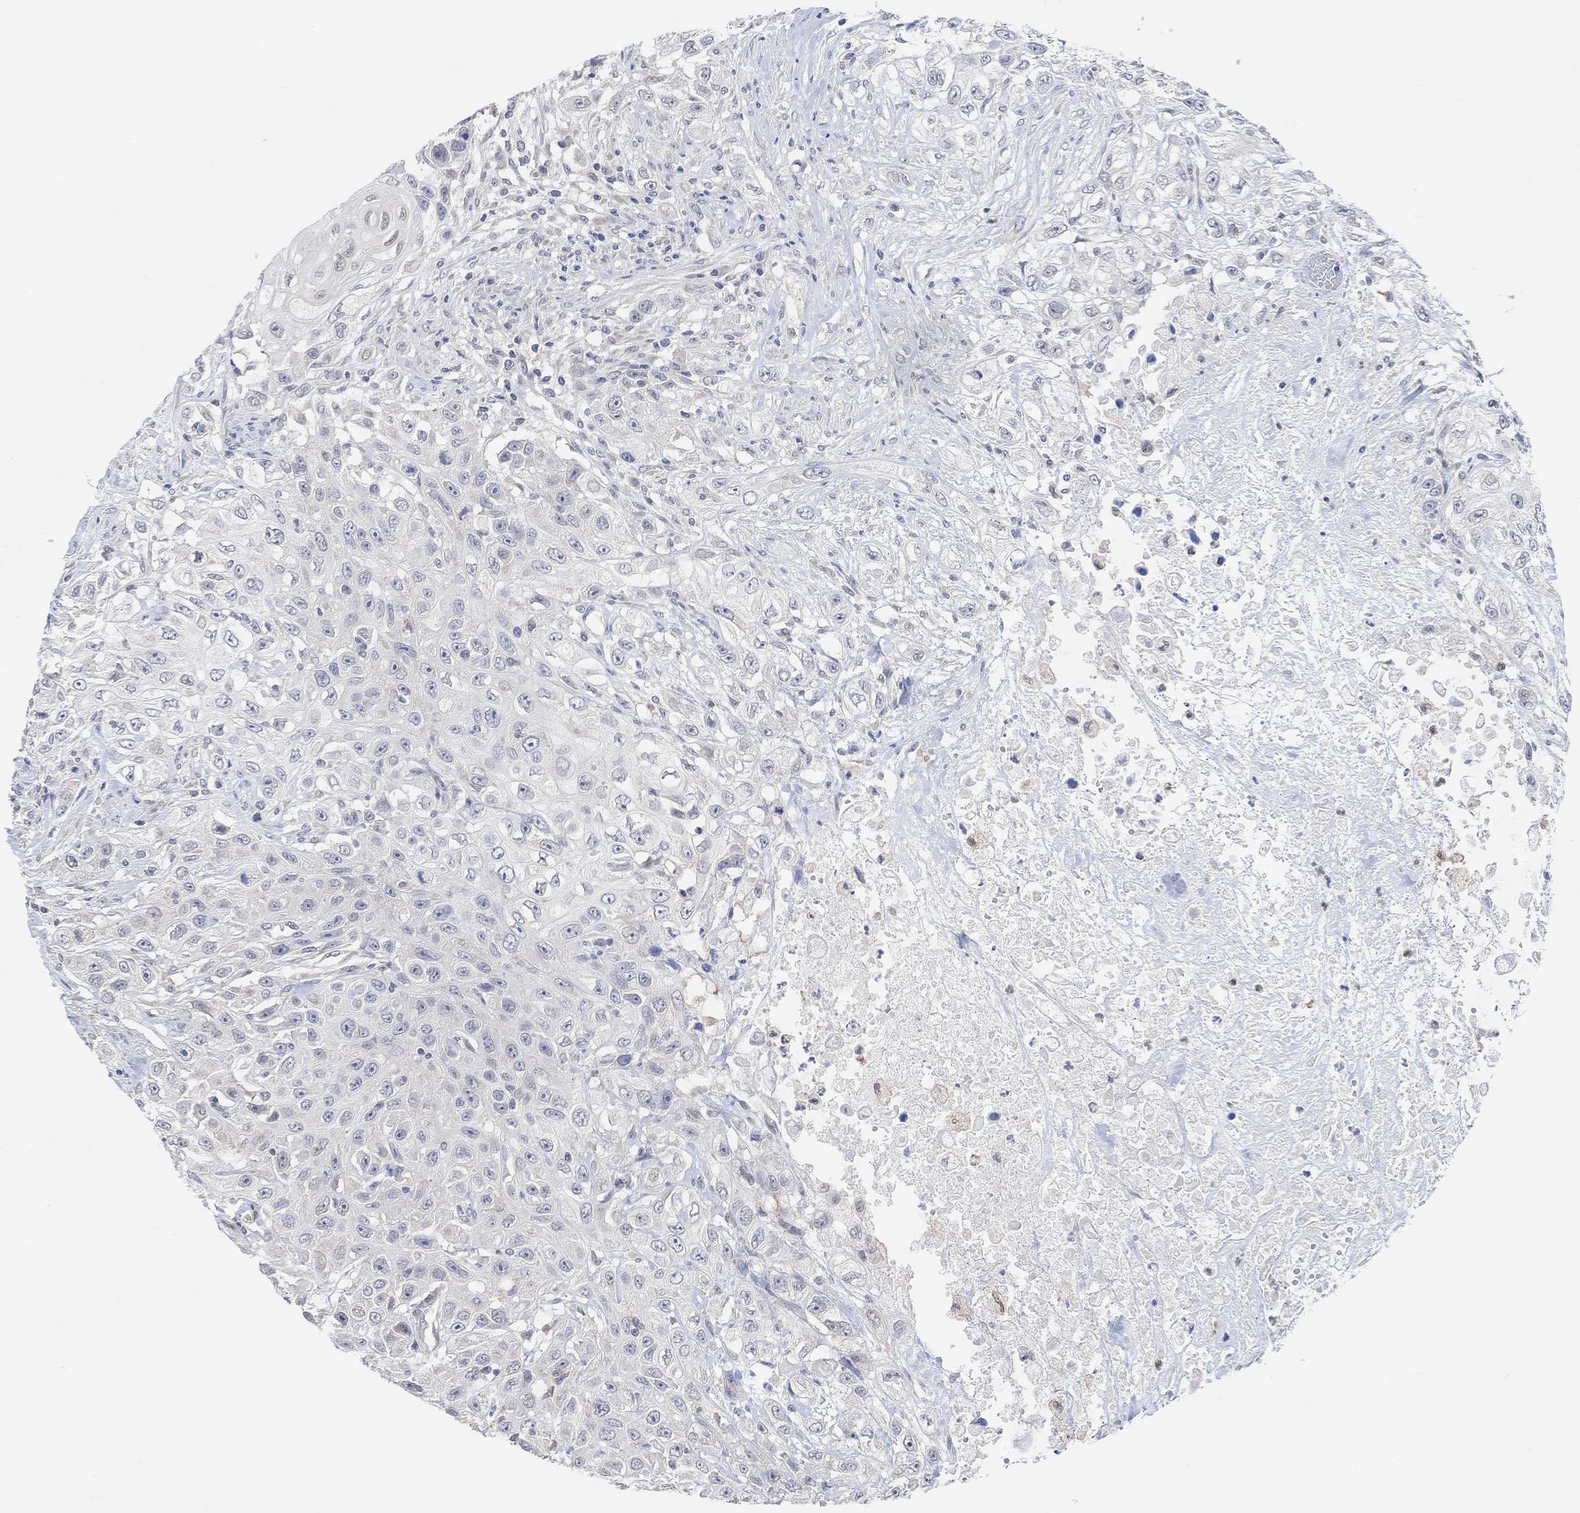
{"staining": {"intensity": "negative", "quantity": "none", "location": "none"}, "tissue": "urothelial cancer", "cell_type": "Tumor cells", "image_type": "cancer", "snomed": [{"axis": "morphology", "description": "Urothelial carcinoma, High grade"}, {"axis": "topography", "description": "Urinary bladder"}], "caption": "High power microscopy micrograph of an immunohistochemistry micrograph of urothelial cancer, revealing no significant positivity in tumor cells.", "gene": "MUC1", "patient": {"sex": "female", "age": 56}}